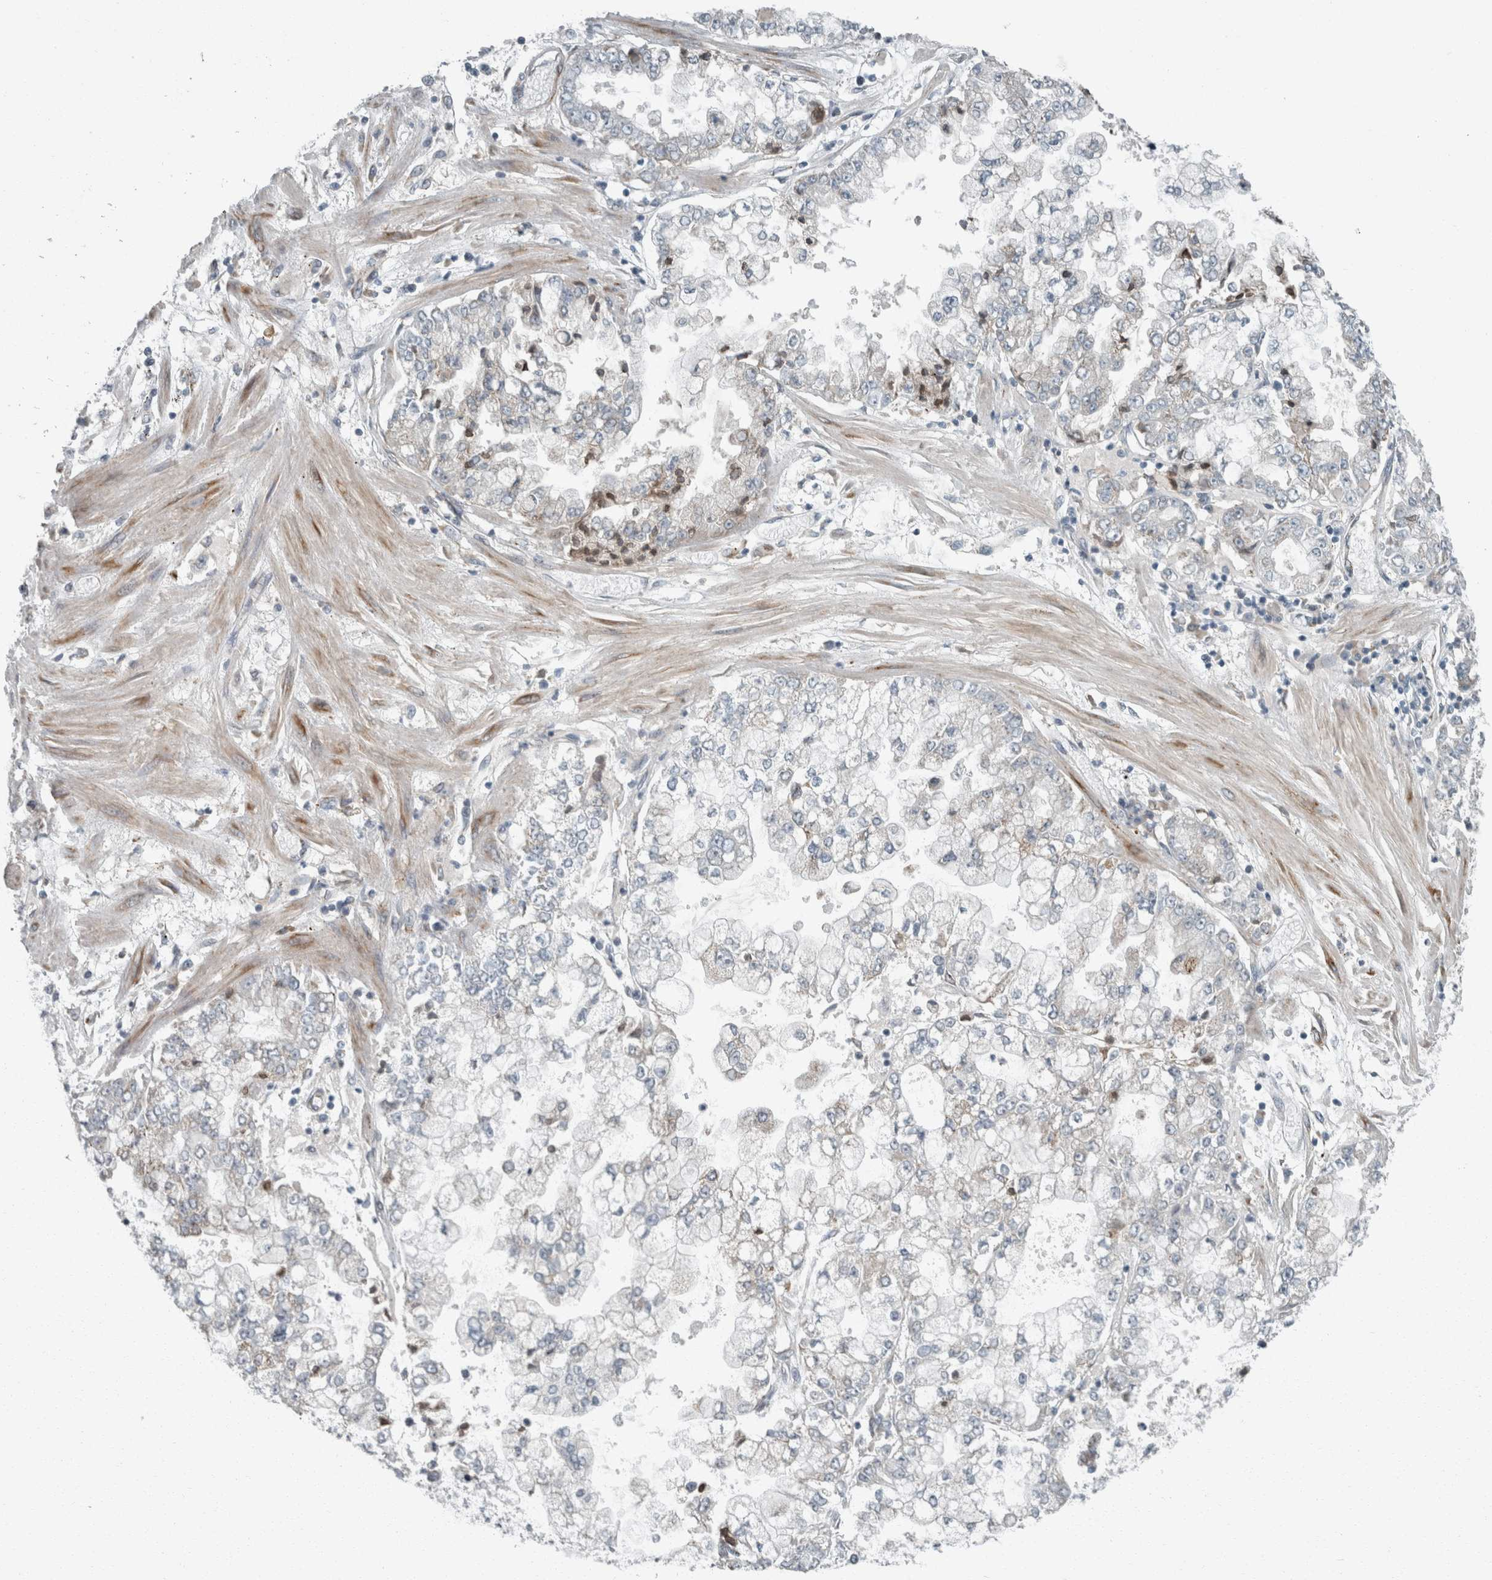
{"staining": {"intensity": "negative", "quantity": "none", "location": "none"}, "tissue": "stomach cancer", "cell_type": "Tumor cells", "image_type": "cancer", "snomed": [{"axis": "morphology", "description": "Adenocarcinoma, NOS"}, {"axis": "topography", "description": "Stomach"}], "caption": "A high-resolution photomicrograph shows immunohistochemistry staining of adenocarcinoma (stomach), which exhibits no significant staining in tumor cells. (Brightfield microscopy of DAB immunohistochemistry at high magnification).", "gene": "KIF1C", "patient": {"sex": "male", "age": 76}}